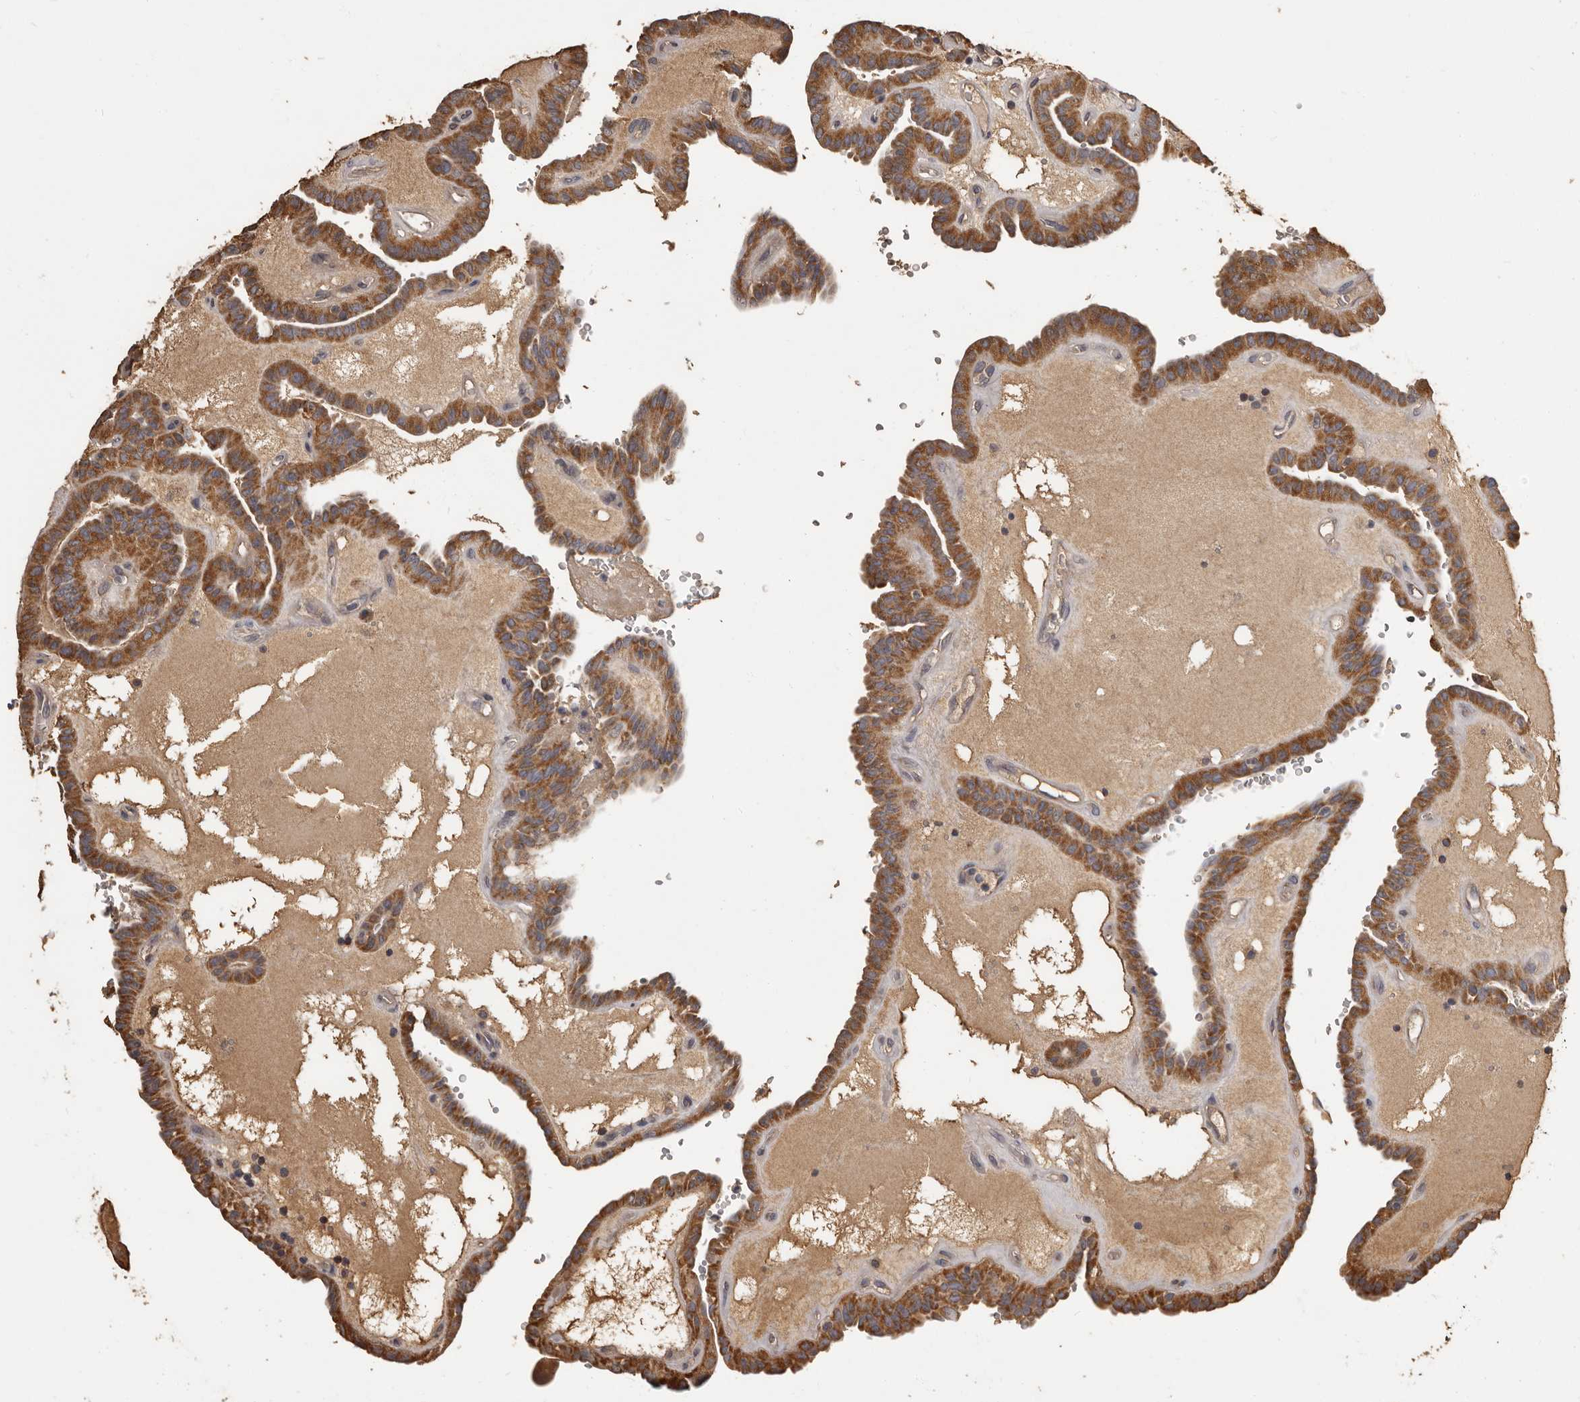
{"staining": {"intensity": "moderate", "quantity": ">75%", "location": "cytoplasmic/membranous"}, "tissue": "thyroid cancer", "cell_type": "Tumor cells", "image_type": "cancer", "snomed": [{"axis": "morphology", "description": "Papillary adenocarcinoma, NOS"}, {"axis": "topography", "description": "Thyroid gland"}], "caption": "A brown stain labels moderate cytoplasmic/membranous positivity of a protein in papillary adenocarcinoma (thyroid) tumor cells. Ihc stains the protein of interest in brown and the nuclei are stained blue.", "gene": "MGAT5", "patient": {"sex": "male", "age": 77}}